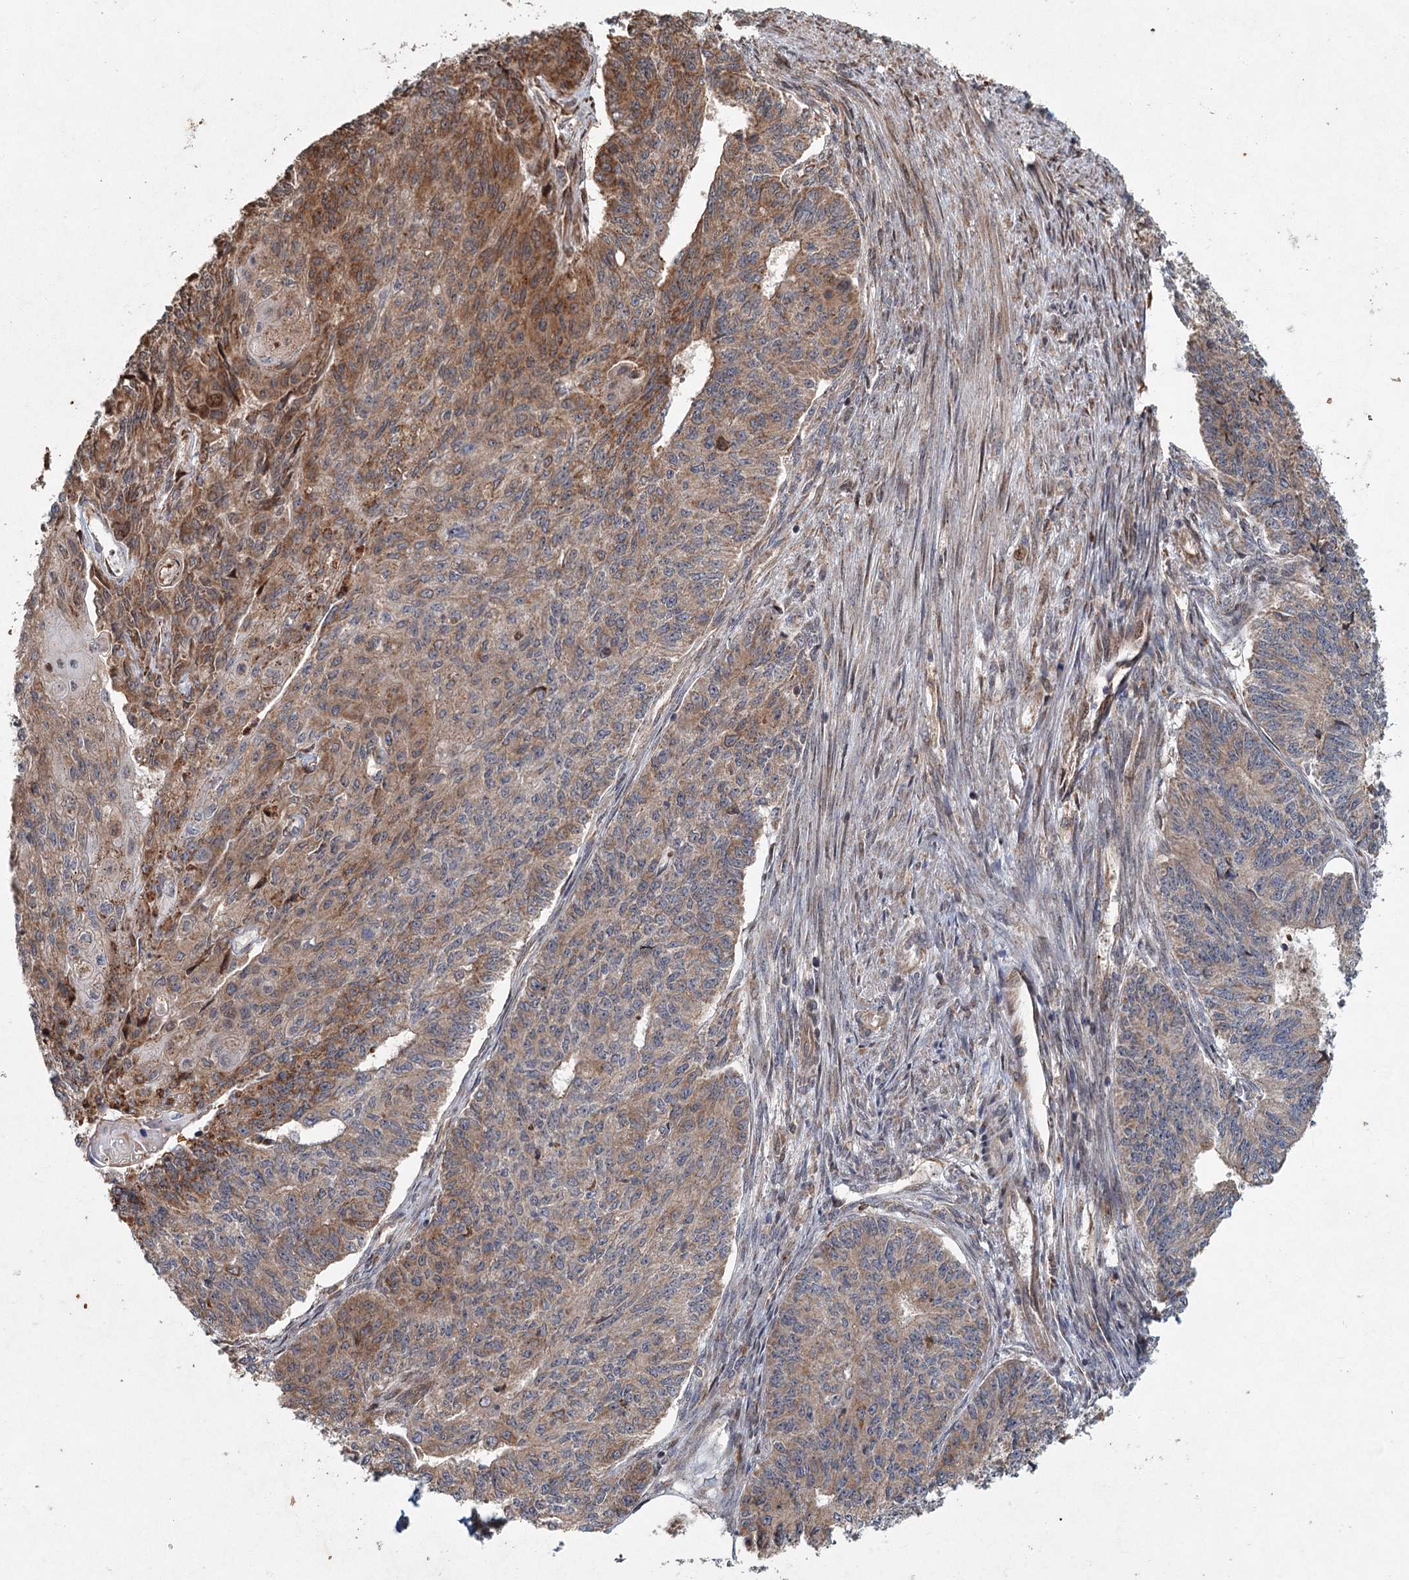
{"staining": {"intensity": "moderate", "quantity": "25%-75%", "location": "cytoplasmic/membranous"}, "tissue": "endometrial cancer", "cell_type": "Tumor cells", "image_type": "cancer", "snomed": [{"axis": "morphology", "description": "Adenocarcinoma, NOS"}, {"axis": "topography", "description": "Endometrium"}], "caption": "High-power microscopy captured an immunohistochemistry micrograph of endometrial cancer (adenocarcinoma), revealing moderate cytoplasmic/membranous expression in approximately 25%-75% of tumor cells. The protein is shown in brown color, while the nuclei are stained blue.", "gene": "SRPX2", "patient": {"sex": "female", "age": 32}}